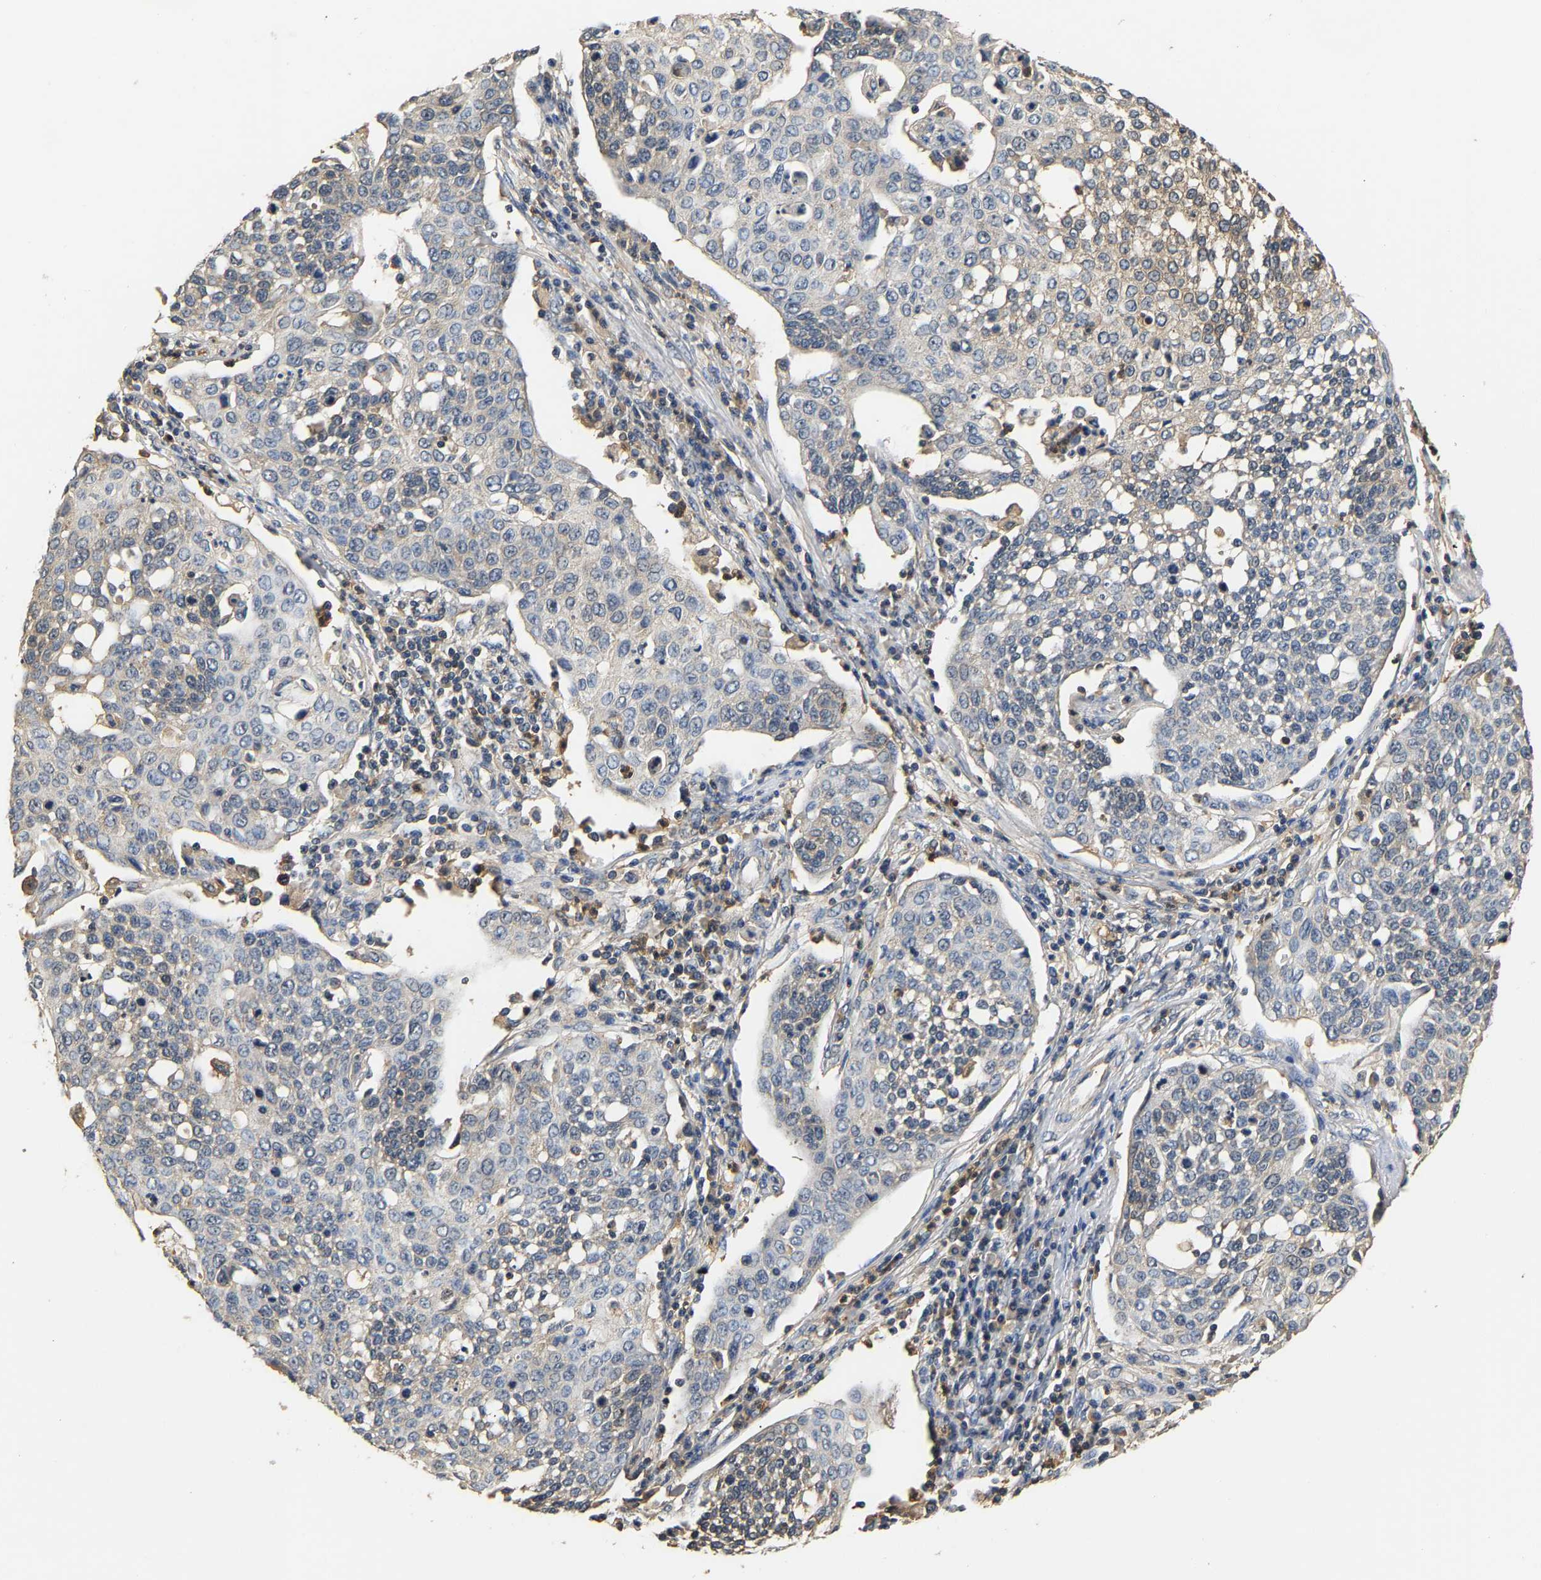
{"staining": {"intensity": "negative", "quantity": "none", "location": "none"}, "tissue": "cervical cancer", "cell_type": "Tumor cells", "image_type": "cancer", "snomed": [{"axis": "morphology", "description": "Squamous cell carcinoma, NOS"}, {"axis": "topography", "description": "Cervix"}], "caption": "The micrograph reveals no staining of tumor cells in squamous cell carcinoma (cervical). (Immunohistochemistry, brightfield microscopy, high magnification).", "gene": "GPI", "patient": {"sex": "female", "age": 34}}